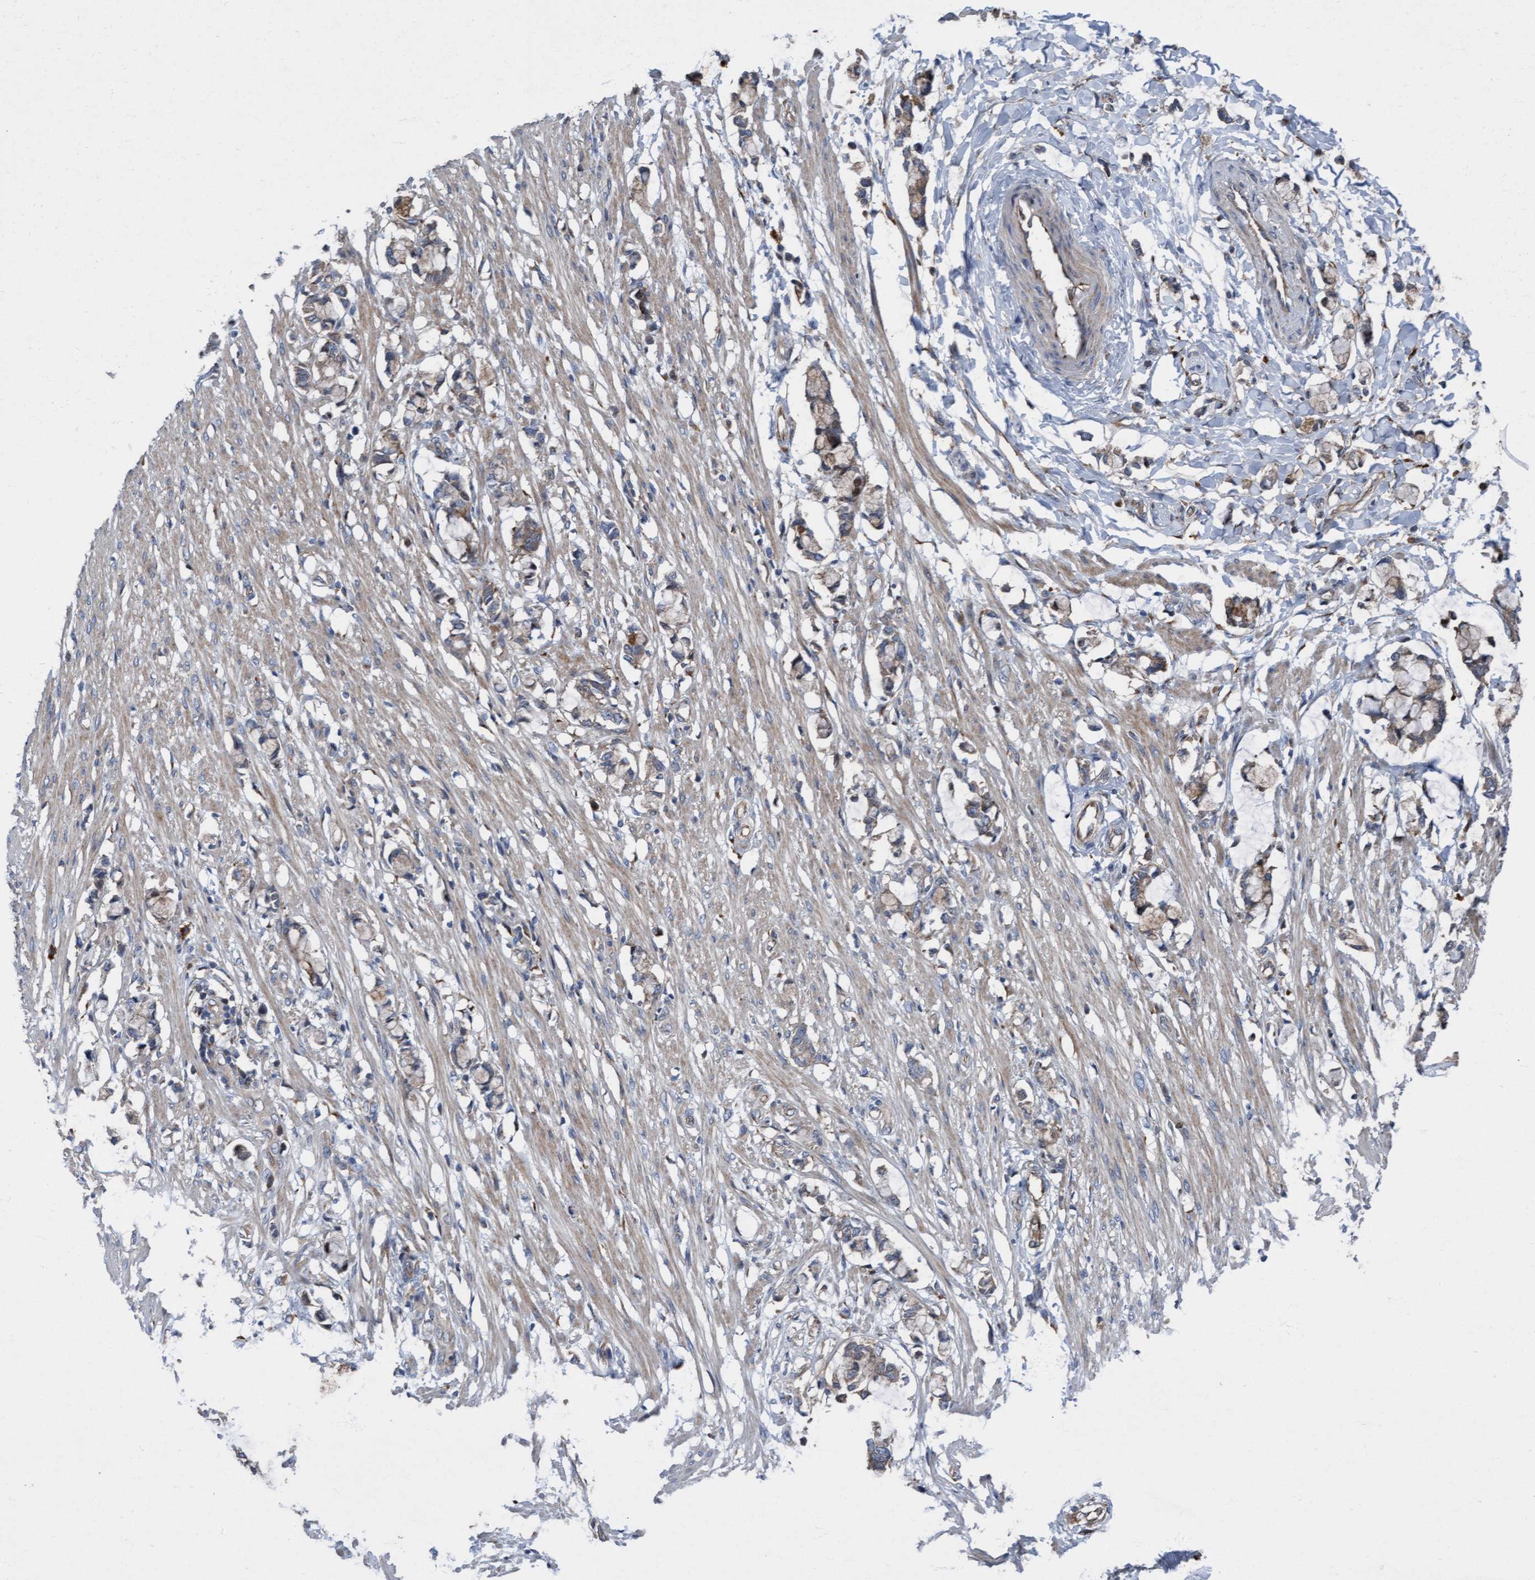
{"staining": {"intensity": "weak", "quantity": "25%-75%", "location": "cytoplasmic/membranous"}, "tissue": "smooth muscle", "cell_type": "Smooth muscle cells", "image_type": "normal", "snomed": [{"axis": "morphology", "description": "Normal tissue, NOS"}, {"axis": "morphology", "description": "Adenocarcinoma, NOS"}, {"axis": "topography", "description": "Smooth muscle"}, {"axis": "topography", "description": "Colon"}], "caption": "A low amount of weak cytoplasmic/membranous staining is appreciated in approximately 25%-75% of smooth muscle cells in unremarkable smooth muscle. The staining was performed using DAB (3,3'-diaminobenzidine) to visualize the protein expression in brown, while the nuclei were stained in blue with hematoxylin (Magnification: 20x).", "gene": "KLHL26", "patient": {"sex": "male", "age": 14}}